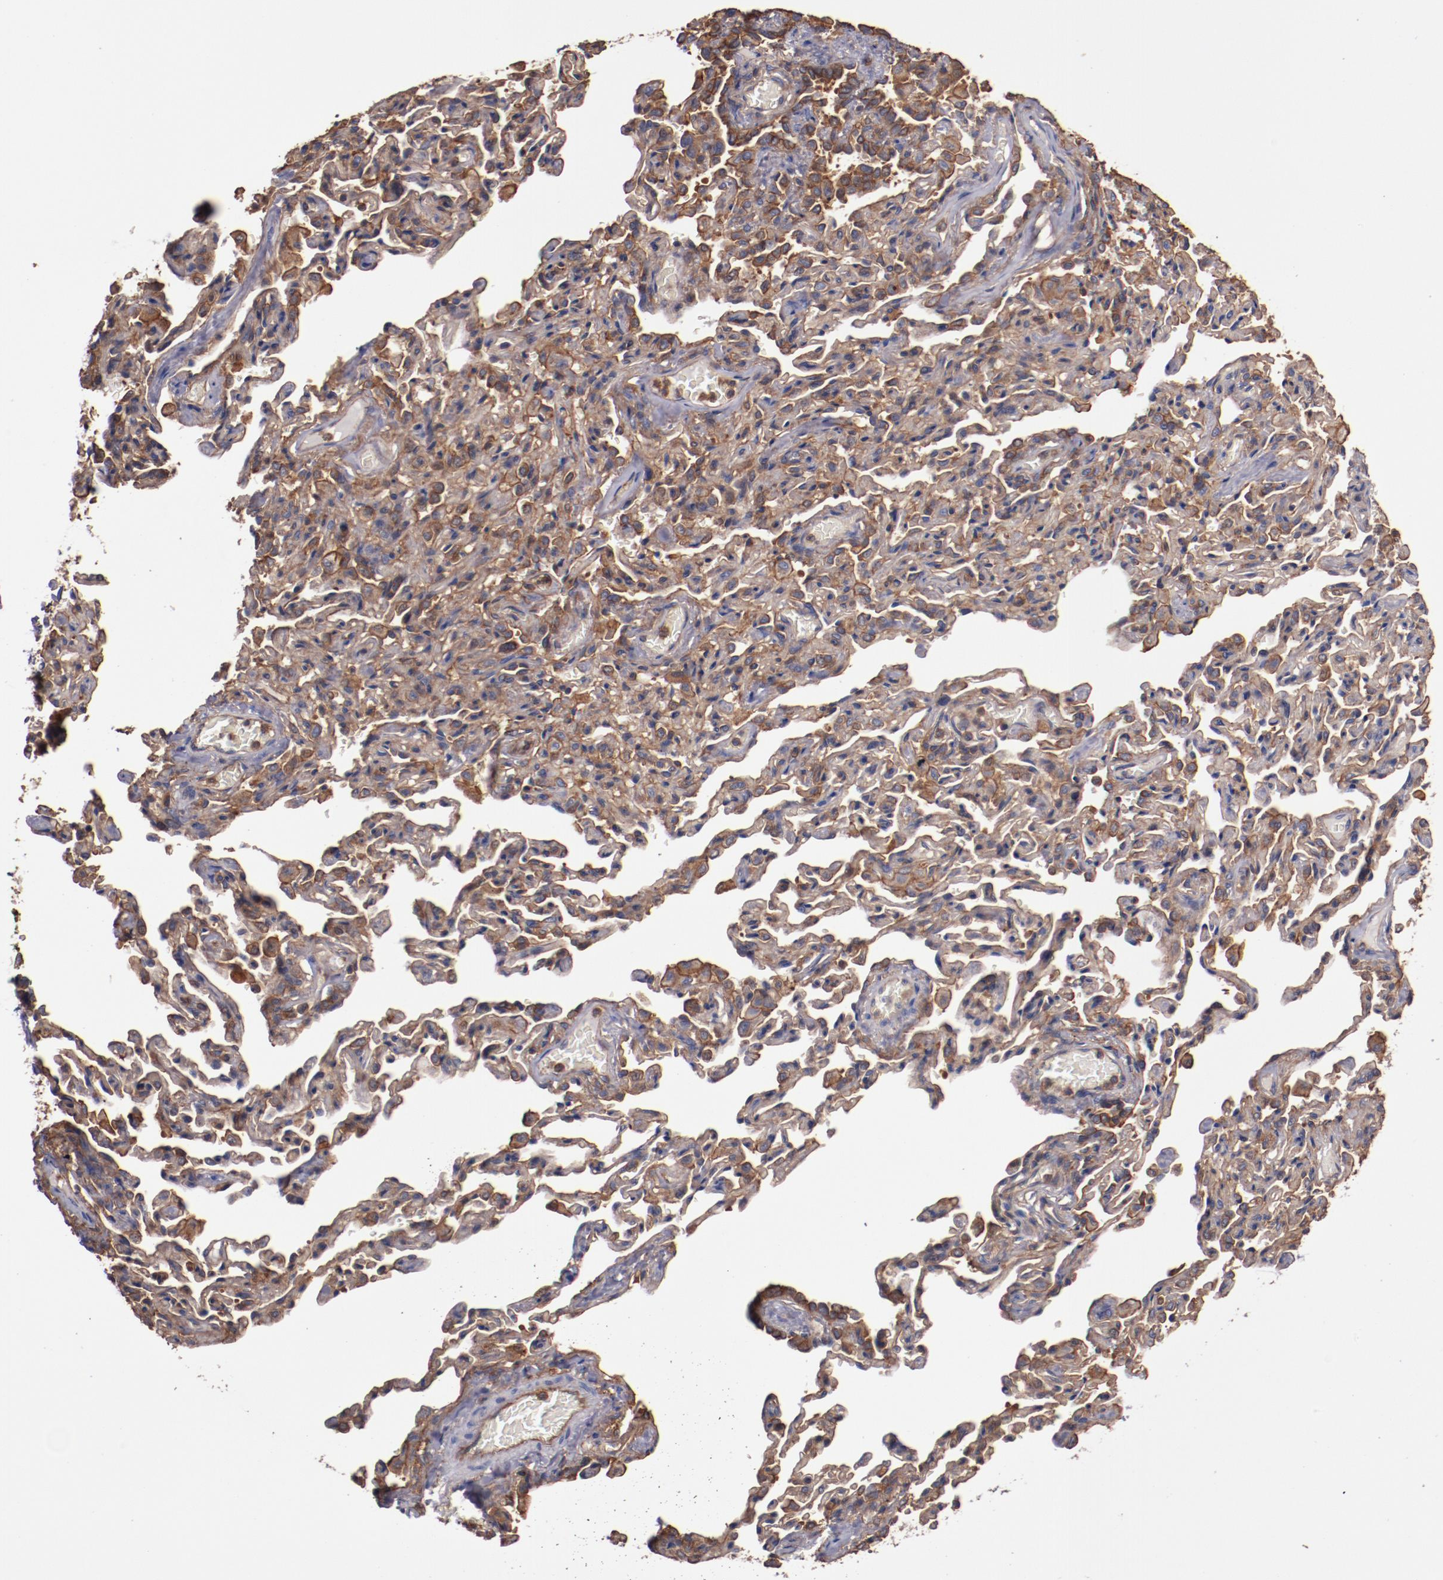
{"staining": {"intensity": "strong", "quantity": ">75%", "location": "cytoplasmic/membranous"}, "tissue": "bronchus", "cell_type": "Respiratory epithelial cells", "image_type": "normal", "snomed": [{"axis": "morphology", "description": "Normal tissue, NOS"}, {"axis": "topography", "description": "Lung"}], "caption": "The micrograph shows immunohistochemical staining of benign bronchus. There is strong cytoplasmic/membranous staining is seen in about >75% of respiratory epithelial cells. (DAB IHC with brightfield microscopy, high magnification).", "gene": "TMOD3", "patient": {"sex": "male", "age": 64}}